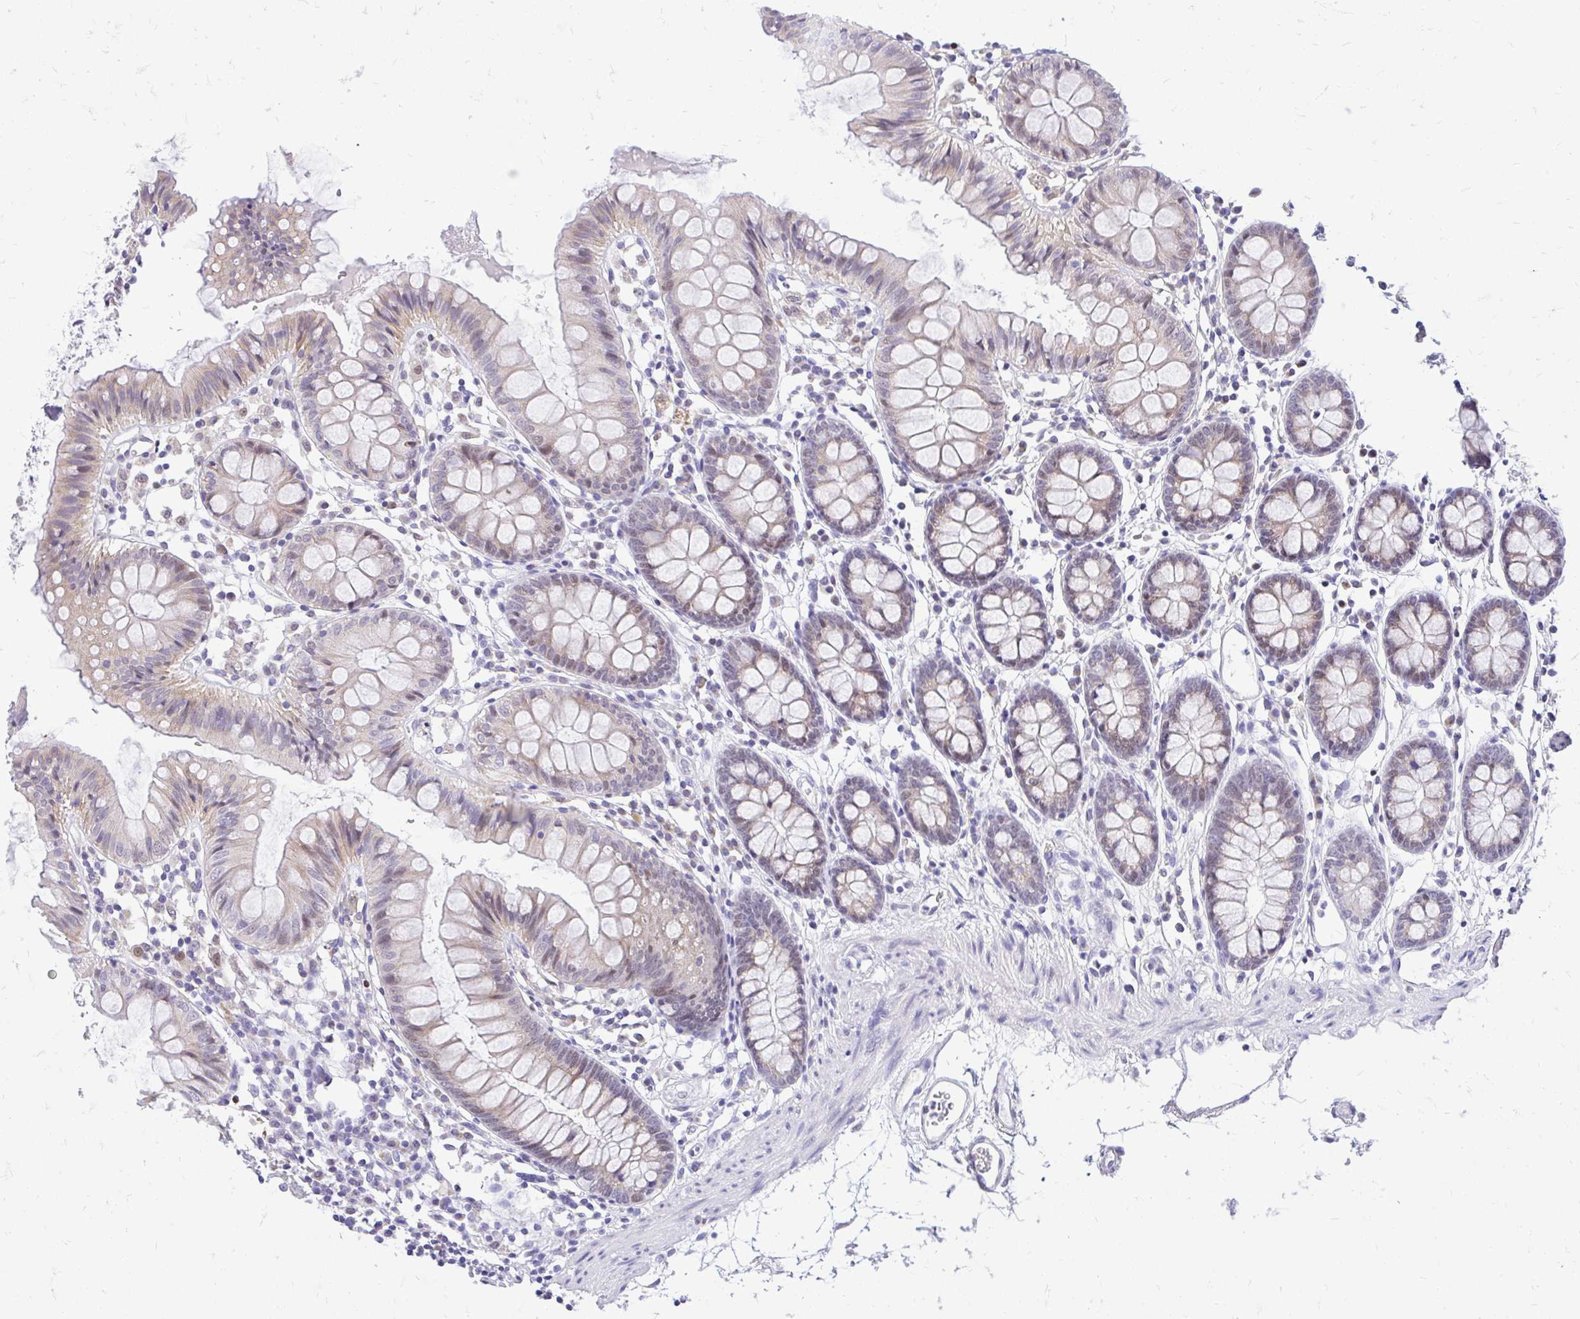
{"staining": {"intensity": "negative", "quantity": "none", "location": "none"}, "tissue": "colon", "cell_type": "Endothelial cells", "image_type": "normal", "snomed": [{"axis": "morphology", "description": "Normal tissue, NOS"}, {"axis": "topography", "description": "Colon"}], "caption": "Histopathology image shows no protein positivity in endothelial cells of normal colon. (DAB (3,3'-diaminobenzidine) immunohistochemistry (IHC) with hematoxylin counter stain).", "gene": "GLB1L2", "patient": {"sex": "female", "age": 84}}